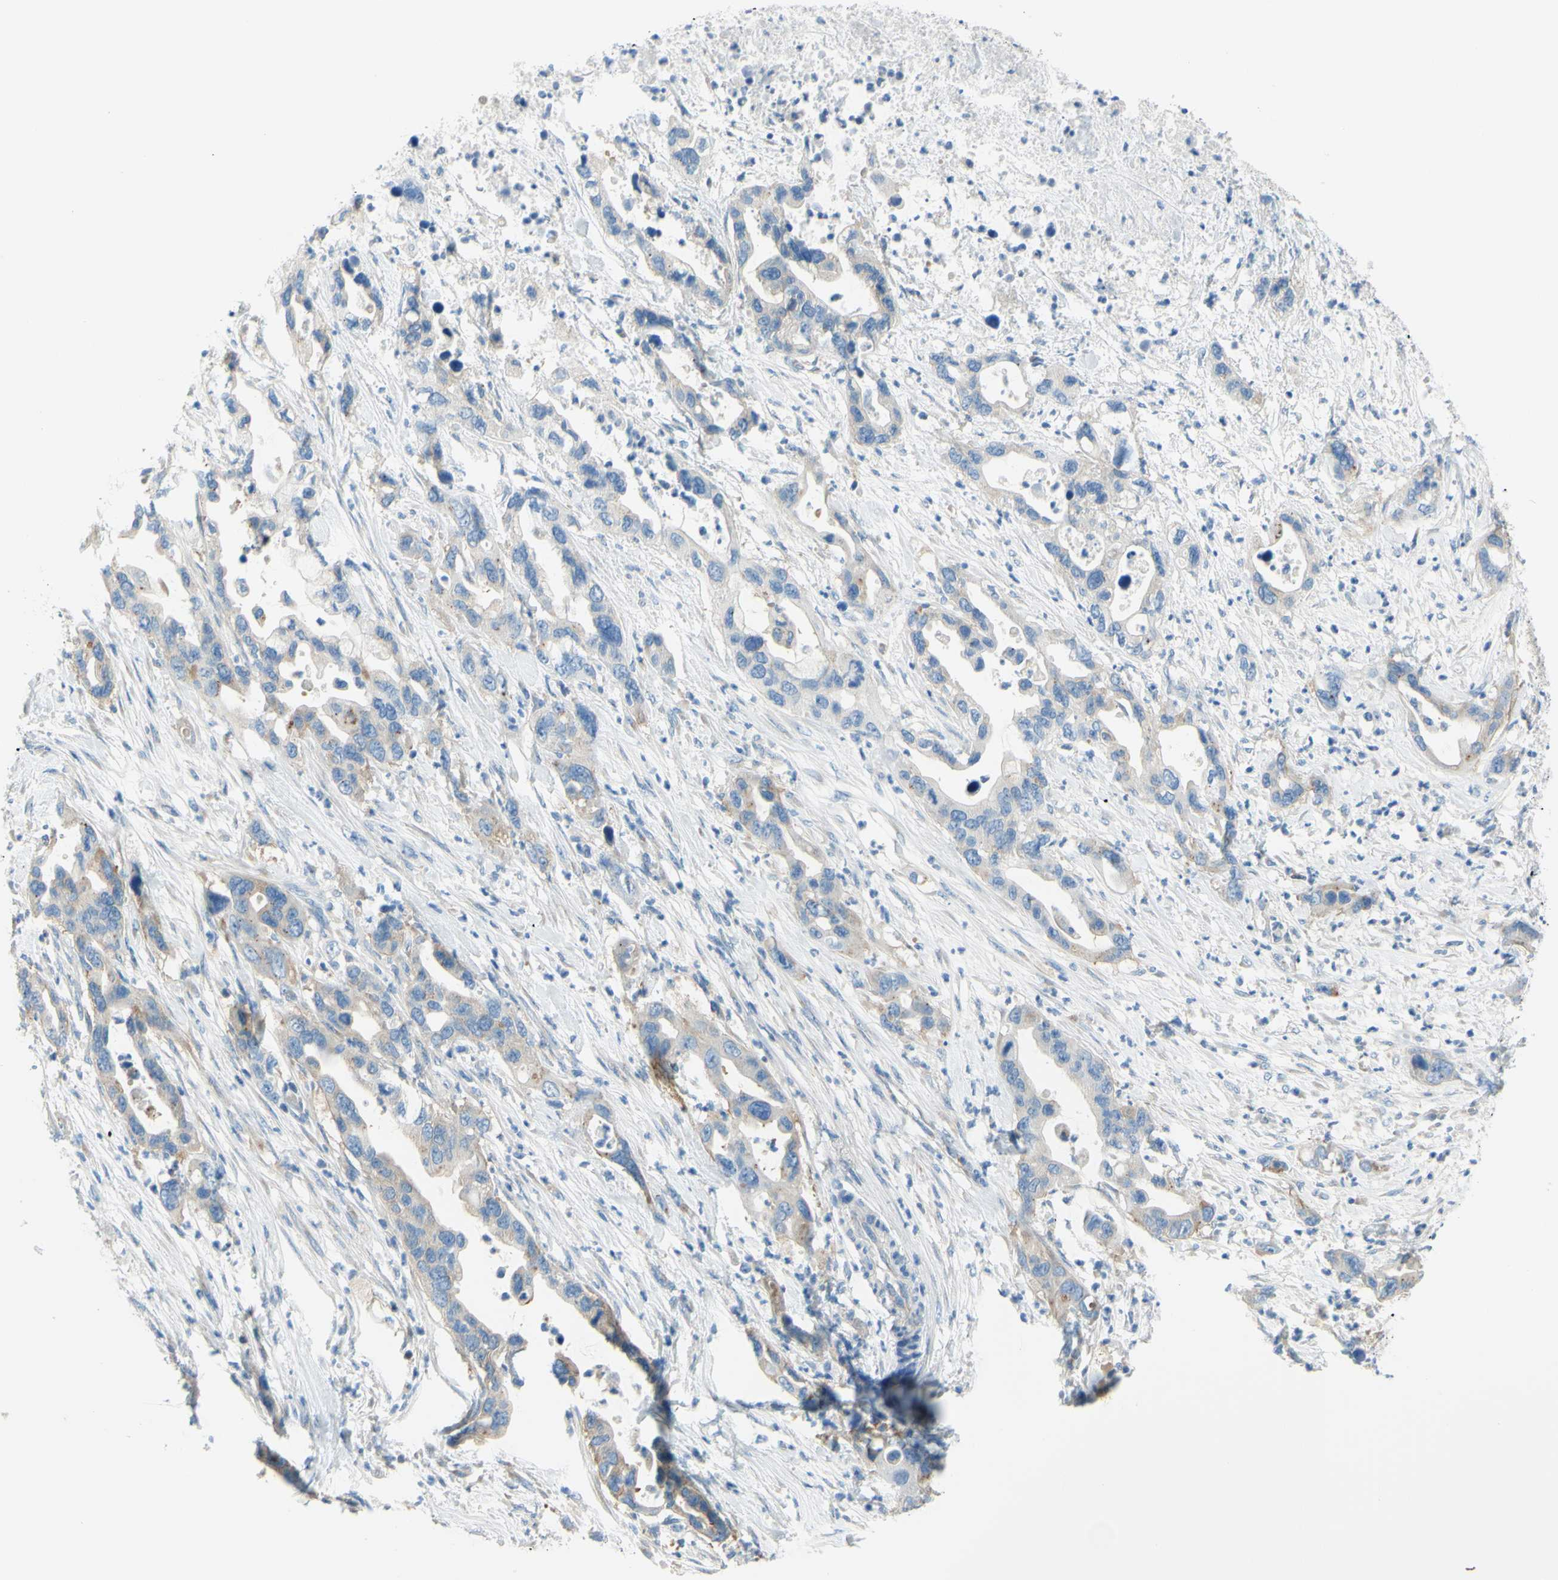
{"staining": {"intensity": "weak", "quantity": ">75%", "location": "cytoplasmic/membranous"}, "tissue": "pancreatic cancer", "cell_type": "Tumor cells", "image_type": "cancer", "snomed": [{"axis": "morphology", "description": "Adenocarcinoma, NOS"}, {"axis": "topography", "description": "Pancreas"}], "caption": "Protein staining of pancreatic adenocarcinoma tissue displays weak cytoplasmic/membranous expression in about >75% of tumor cells.", "gene": "FRMD4B", "patient": {"sex": "female", "age": 71}}